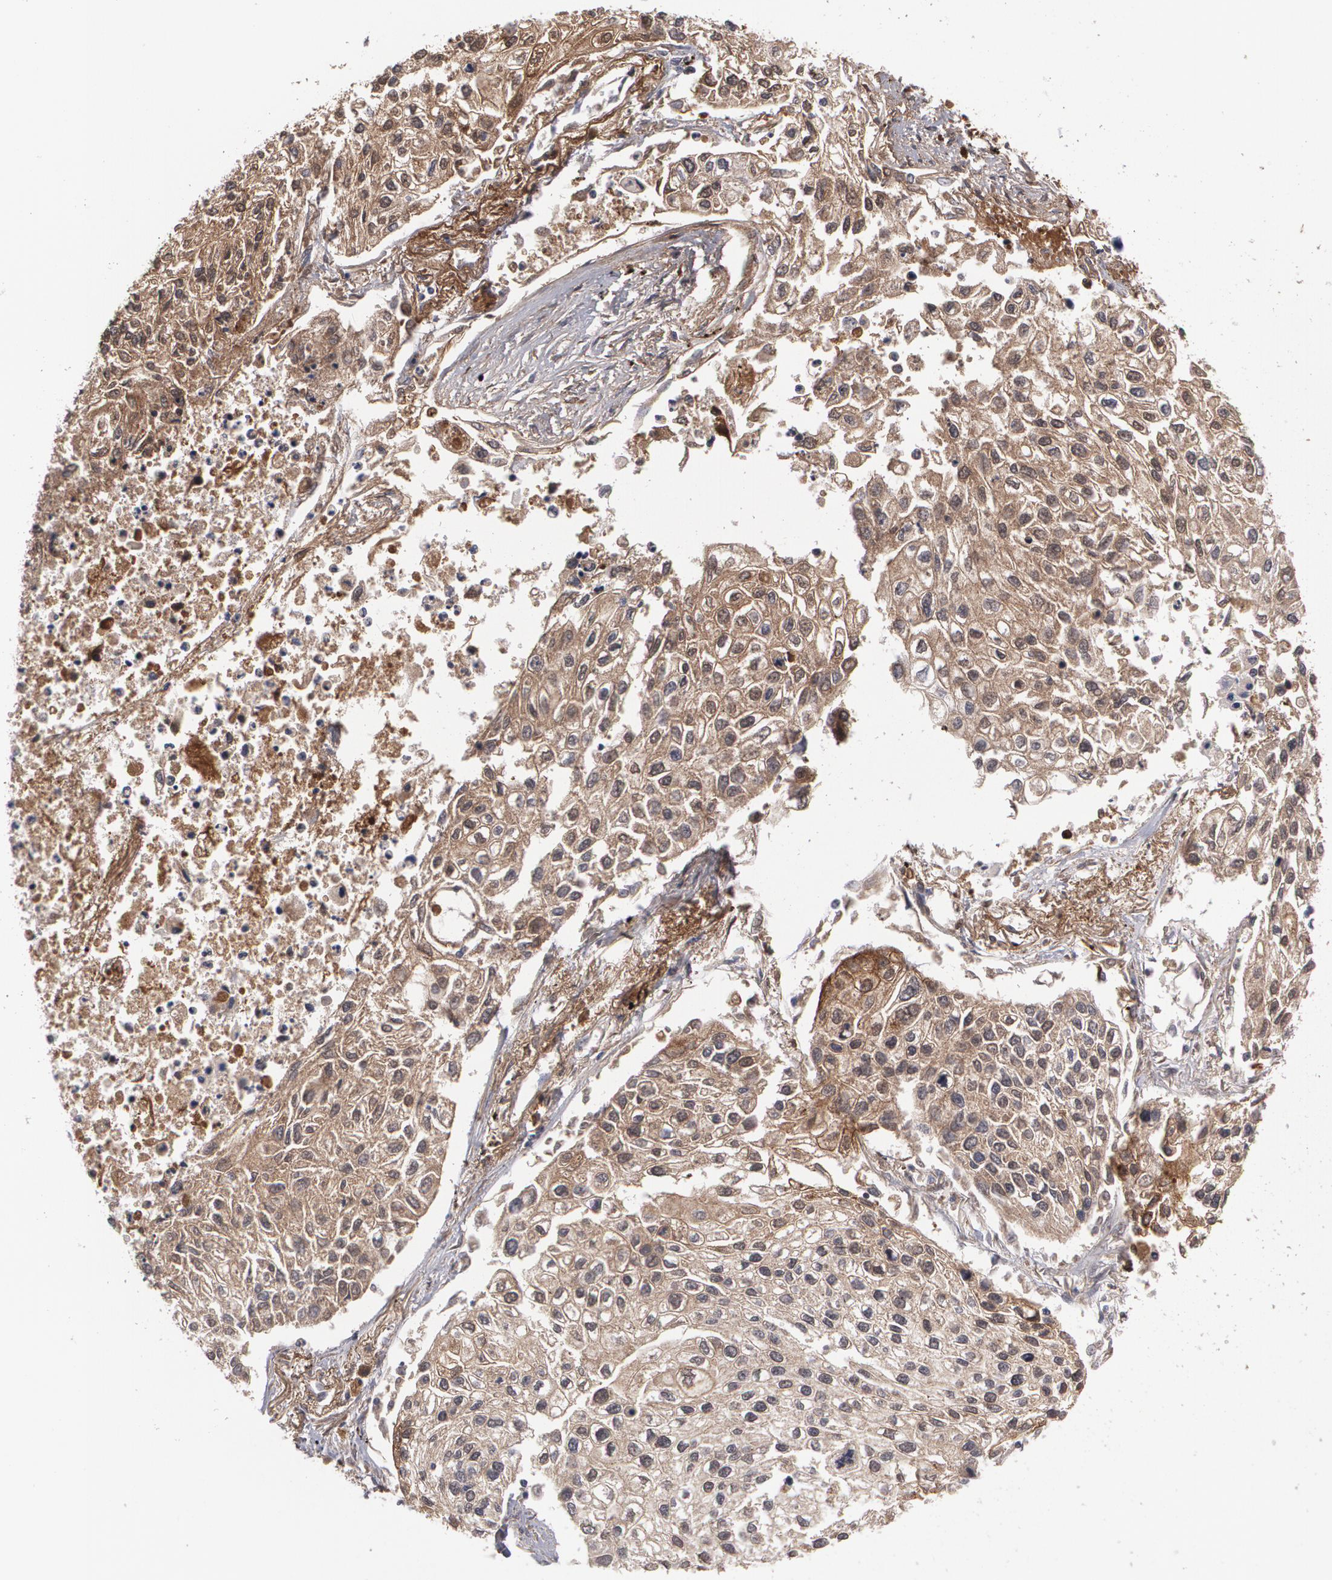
{"staining": {"intensity": "moderate", "quantity": ">75%", "location": "cytoplasmic/membranous"}, "tissue": "lung cancer", "cell_type": "Tumor cells", "image_type": "cancer", "snomed": [{"axis": "morphology", "description": "Squamous cell carcinoma, NOS"}, {"axis": "topography", "description": "Lung"}], "caption": "This histopathology image exhibits immunohistochemistry (IHC) staining of squamous cell carcinoma (lung), with medium moderate cytoplasmic/membranous positivity in about >75% of tumor cells.", "gene": "FBLN1", "patient": {"sex": "male", "age": 75}}